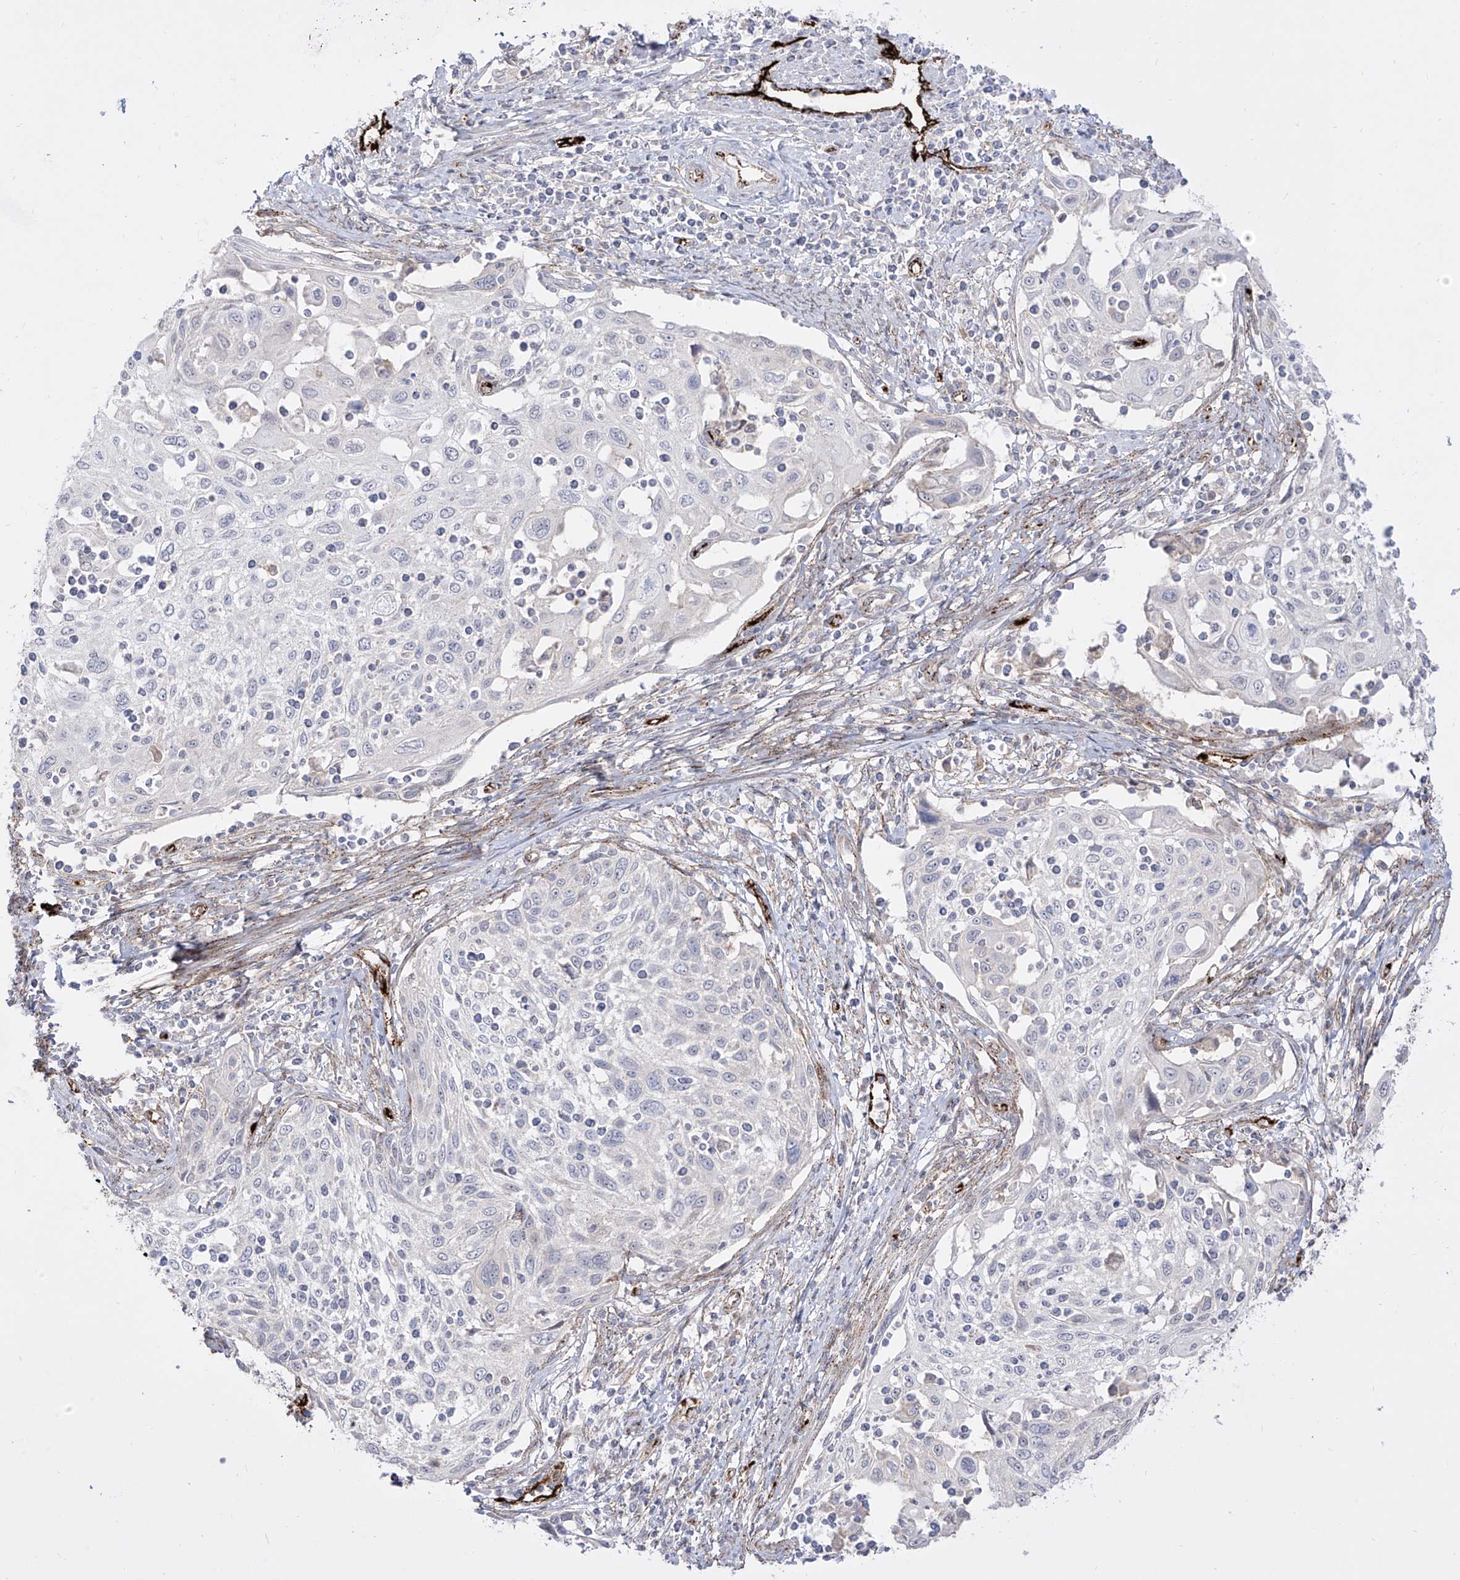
{"staining": {"intensity": "negative", "quantity": "none", "location": "none"}, "tissue": "cervical cancer", "cell_type": "Tumor cells", "image_type": "cancer", "snomed": [{"axis": "morphology", "description": "Squamous cell carcinoma, NOS"}, {"axis": "topography", "description": "Cervix"}], "caption": "There is no significant positivity in tumor cells of cervical squamous cell carcinoma. Brightfield microscopy of immunohistochemistry stained with DAB (3,3'-diaminobenzidine) (brown) and hematoxylin (blue), captured at high magnification.", "gene": "ZGRF1", "patient": {"sex": "female", "age": 70}}